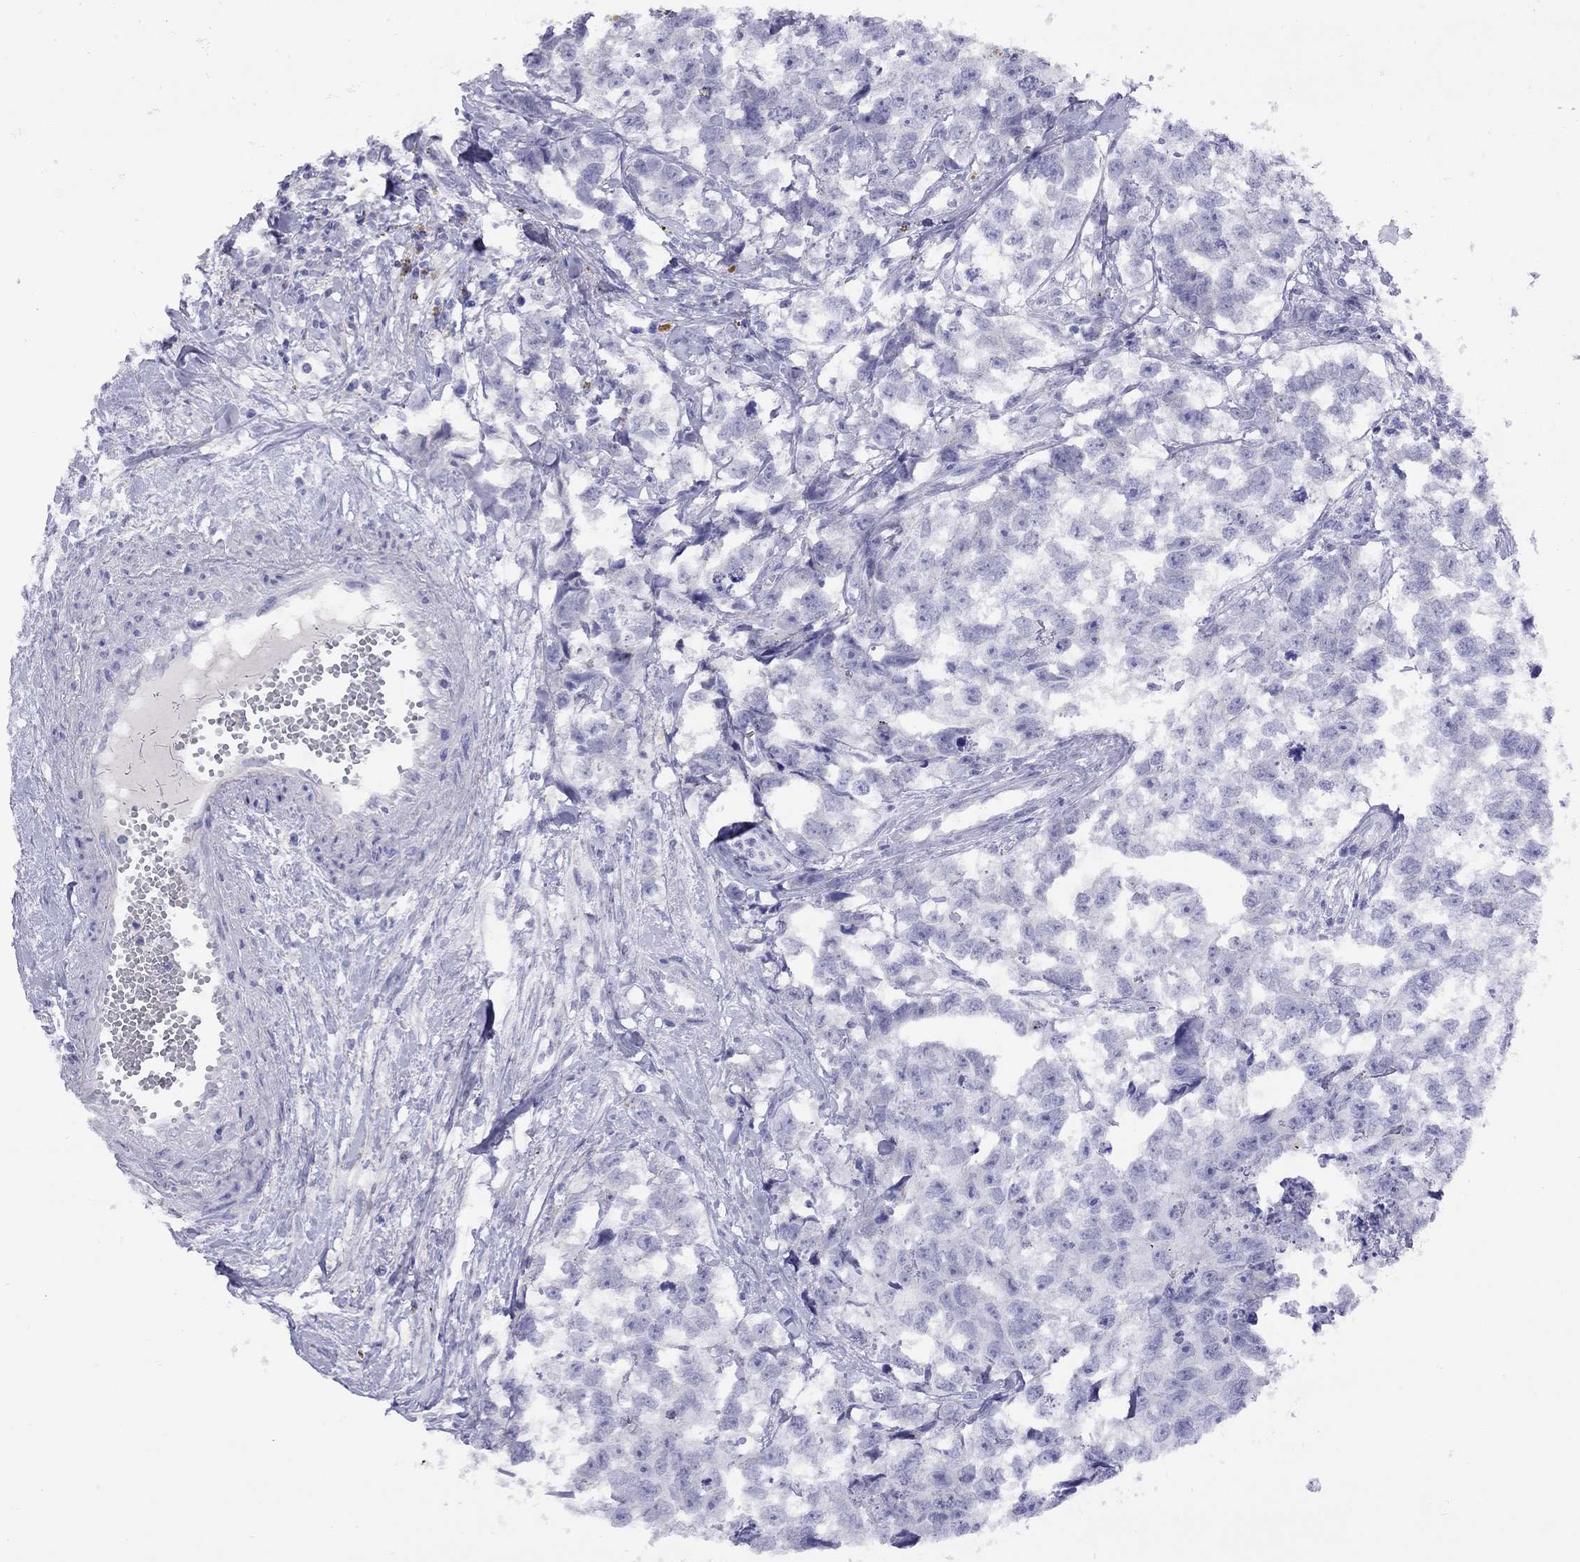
{"staining": {"intensity": "negative", "quantity": "none", "location": "none"}, "tissue": "testis cancer", "cell_type": "Tumor cells", "image_type": "cancer", "snomed": [{"axis": "morphology", "description": "Carcinoma, Embryonal, NOS"}, {"axis": "morphology", "description": "Teratoma, malignant, NOS"}, {"axis": "topography", "description": "Testis"}], "caption": "Immunohistochemistry image of testis teratoma (malignant) stained for a protein (brown), which reveals no positivity in tumor cells.", "gene": "GRIA2", "patient": {"sex": "male", "age": 44}}